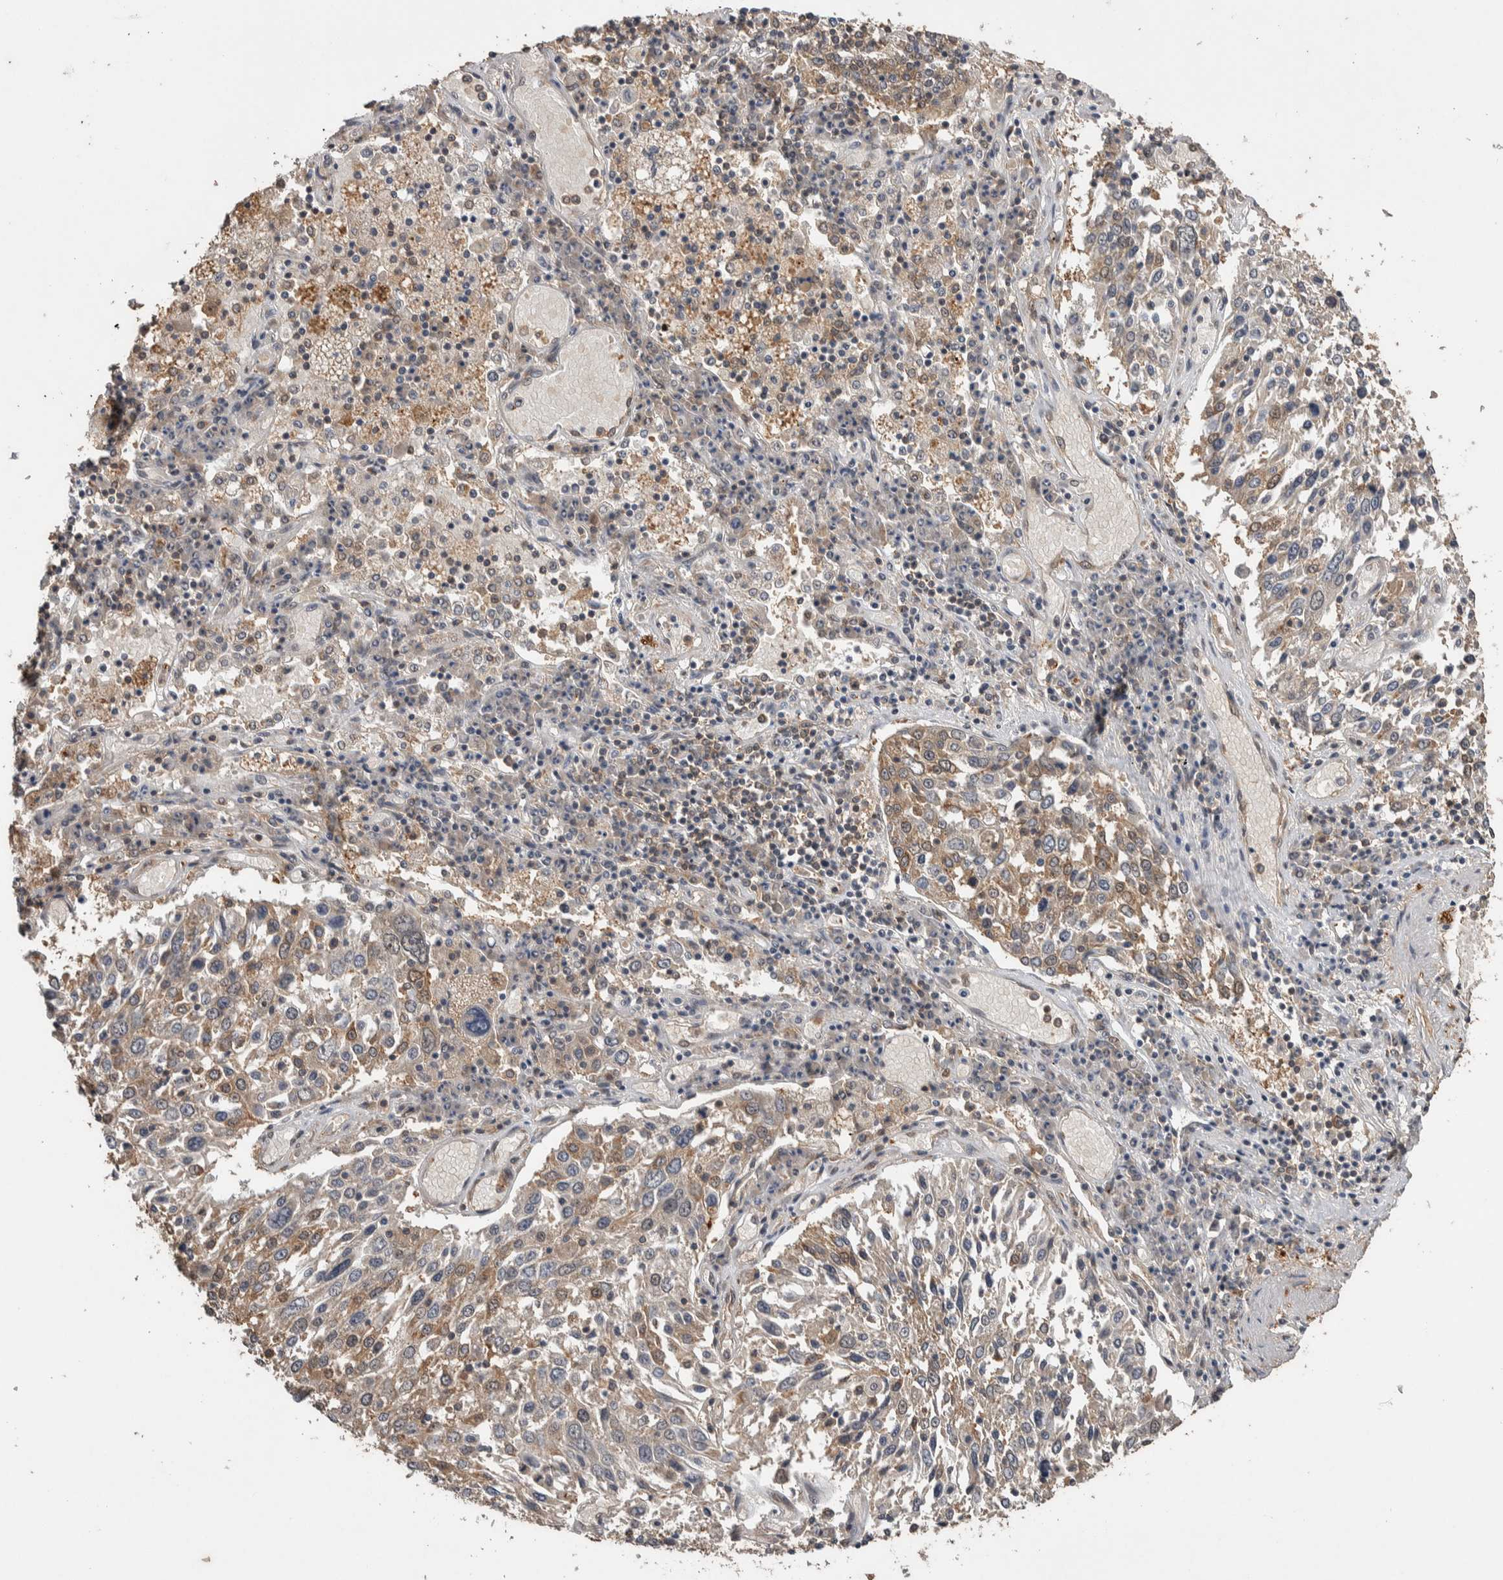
{"staining": {"intensity": "moderate", "quantity": "25%-75%", "location": "cytoplasmic/membranous"}, "tissue": "lung cancer", "cell_type": "Tumor cells", "image_type": "cancer", "snomed": [{"axis": "morphology", "description": "Squamous cell carcinoma, NOS"}, {"axis": "topography", "description": "Lung"}], "caption": "A medium amount of moderate cytoplasmic/membranous staining is identified in about 25%-75% of tumor cells in squamous cell carcinoma (lung) tissue.", "gene": "DVL2", "patient": {"sex": "male", "age": 65}}